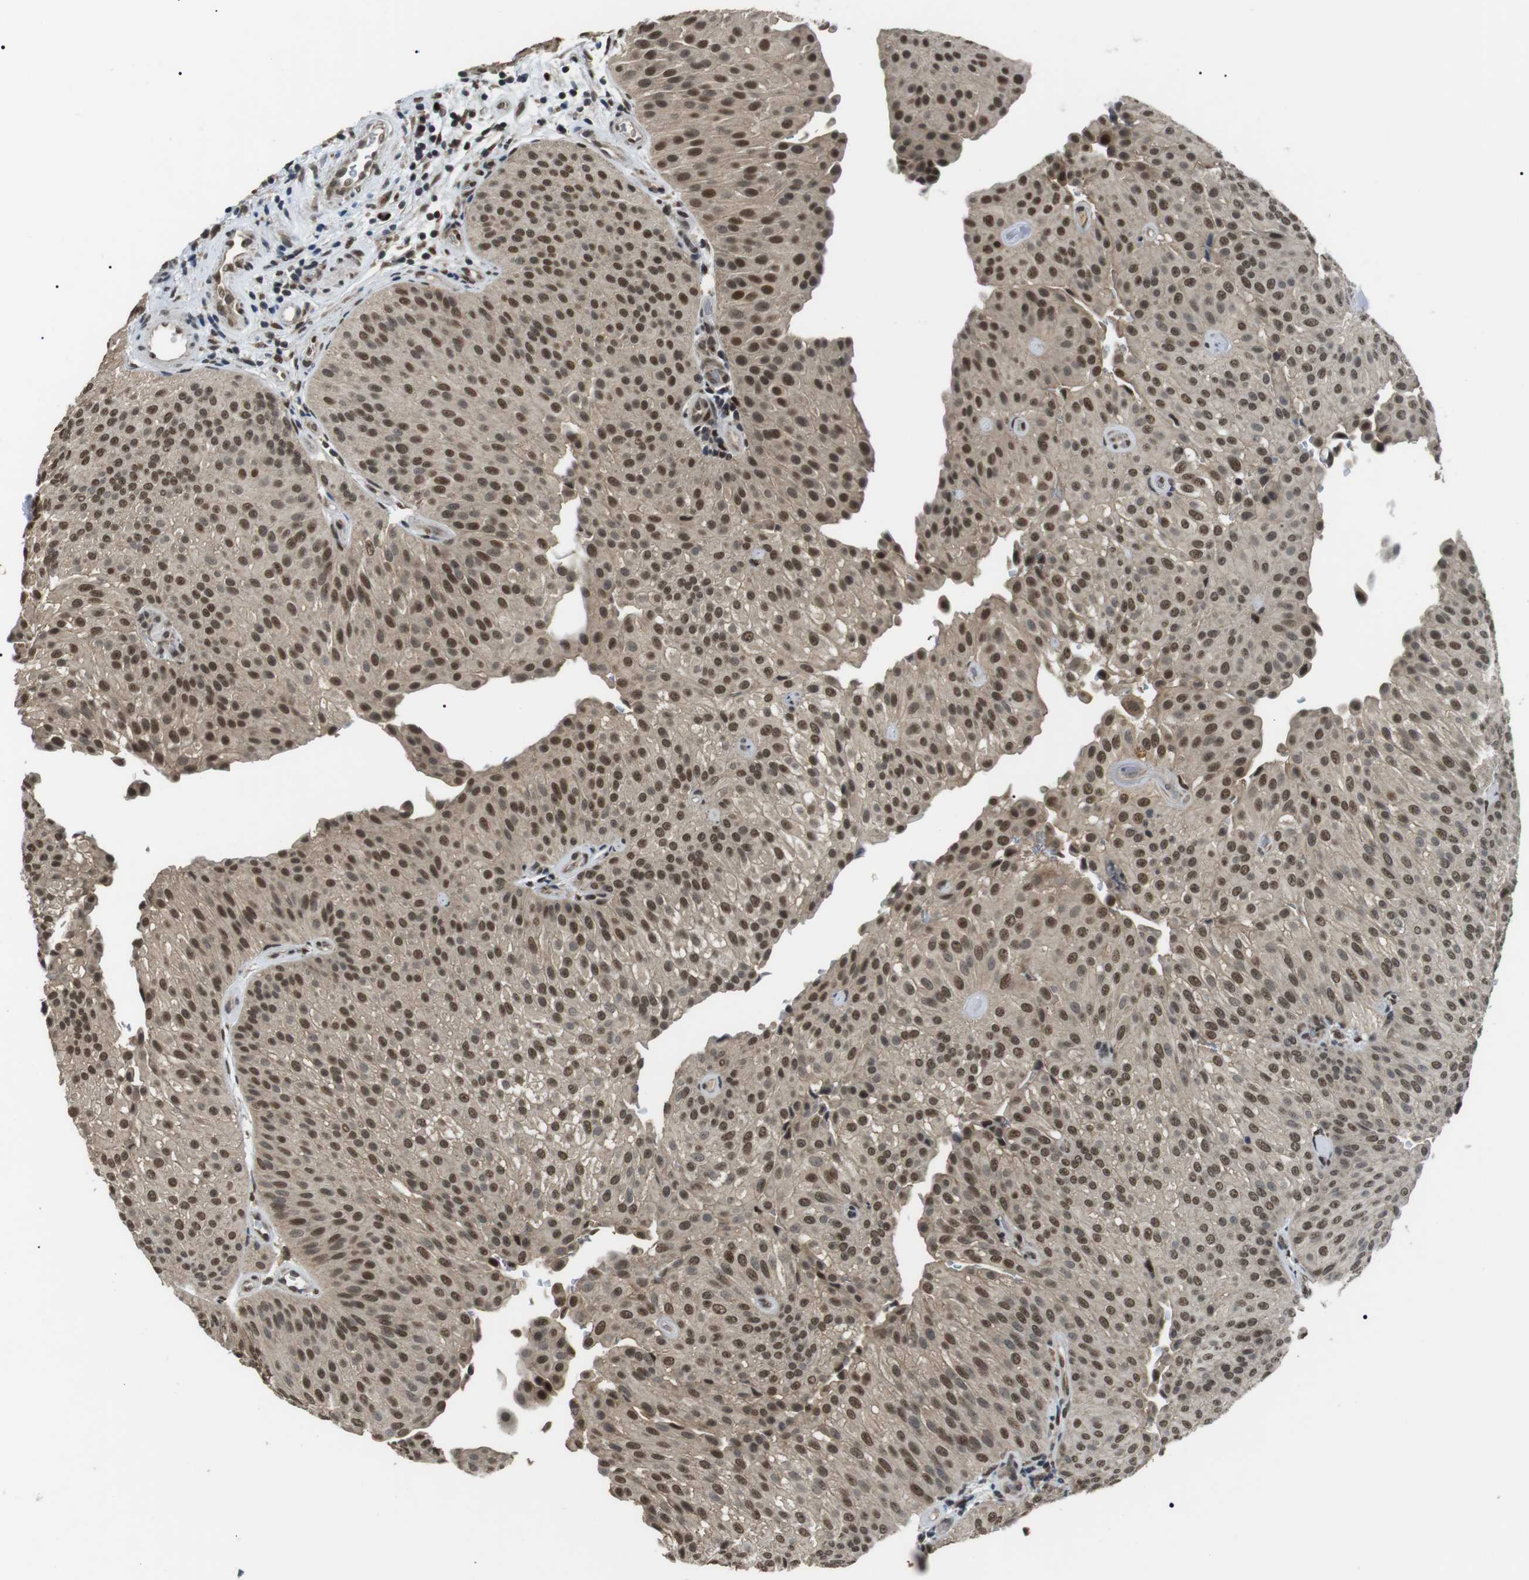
{"staining": {"intensity": "moderate", "quantity": ">75%", "location": "nuclear"}, "tissue": "urothelial cancer", "cell_type": "Tumor cells", "image_type": "cancer", "snomed": [{"axis": "morphology", "description": "Urothelial carcinoma, Low grade"}, {"axis": "topography", "description": "Urinary bladder"}], "caption": "There is medium levels of moderate nuclear expression in tumor cells of urothelial carcinoma (low-grade), as demonstrated by immunohistochemical staining (brown color).", "gene": "ORAI3", "patient": {"sex": "female", "age": 60}}